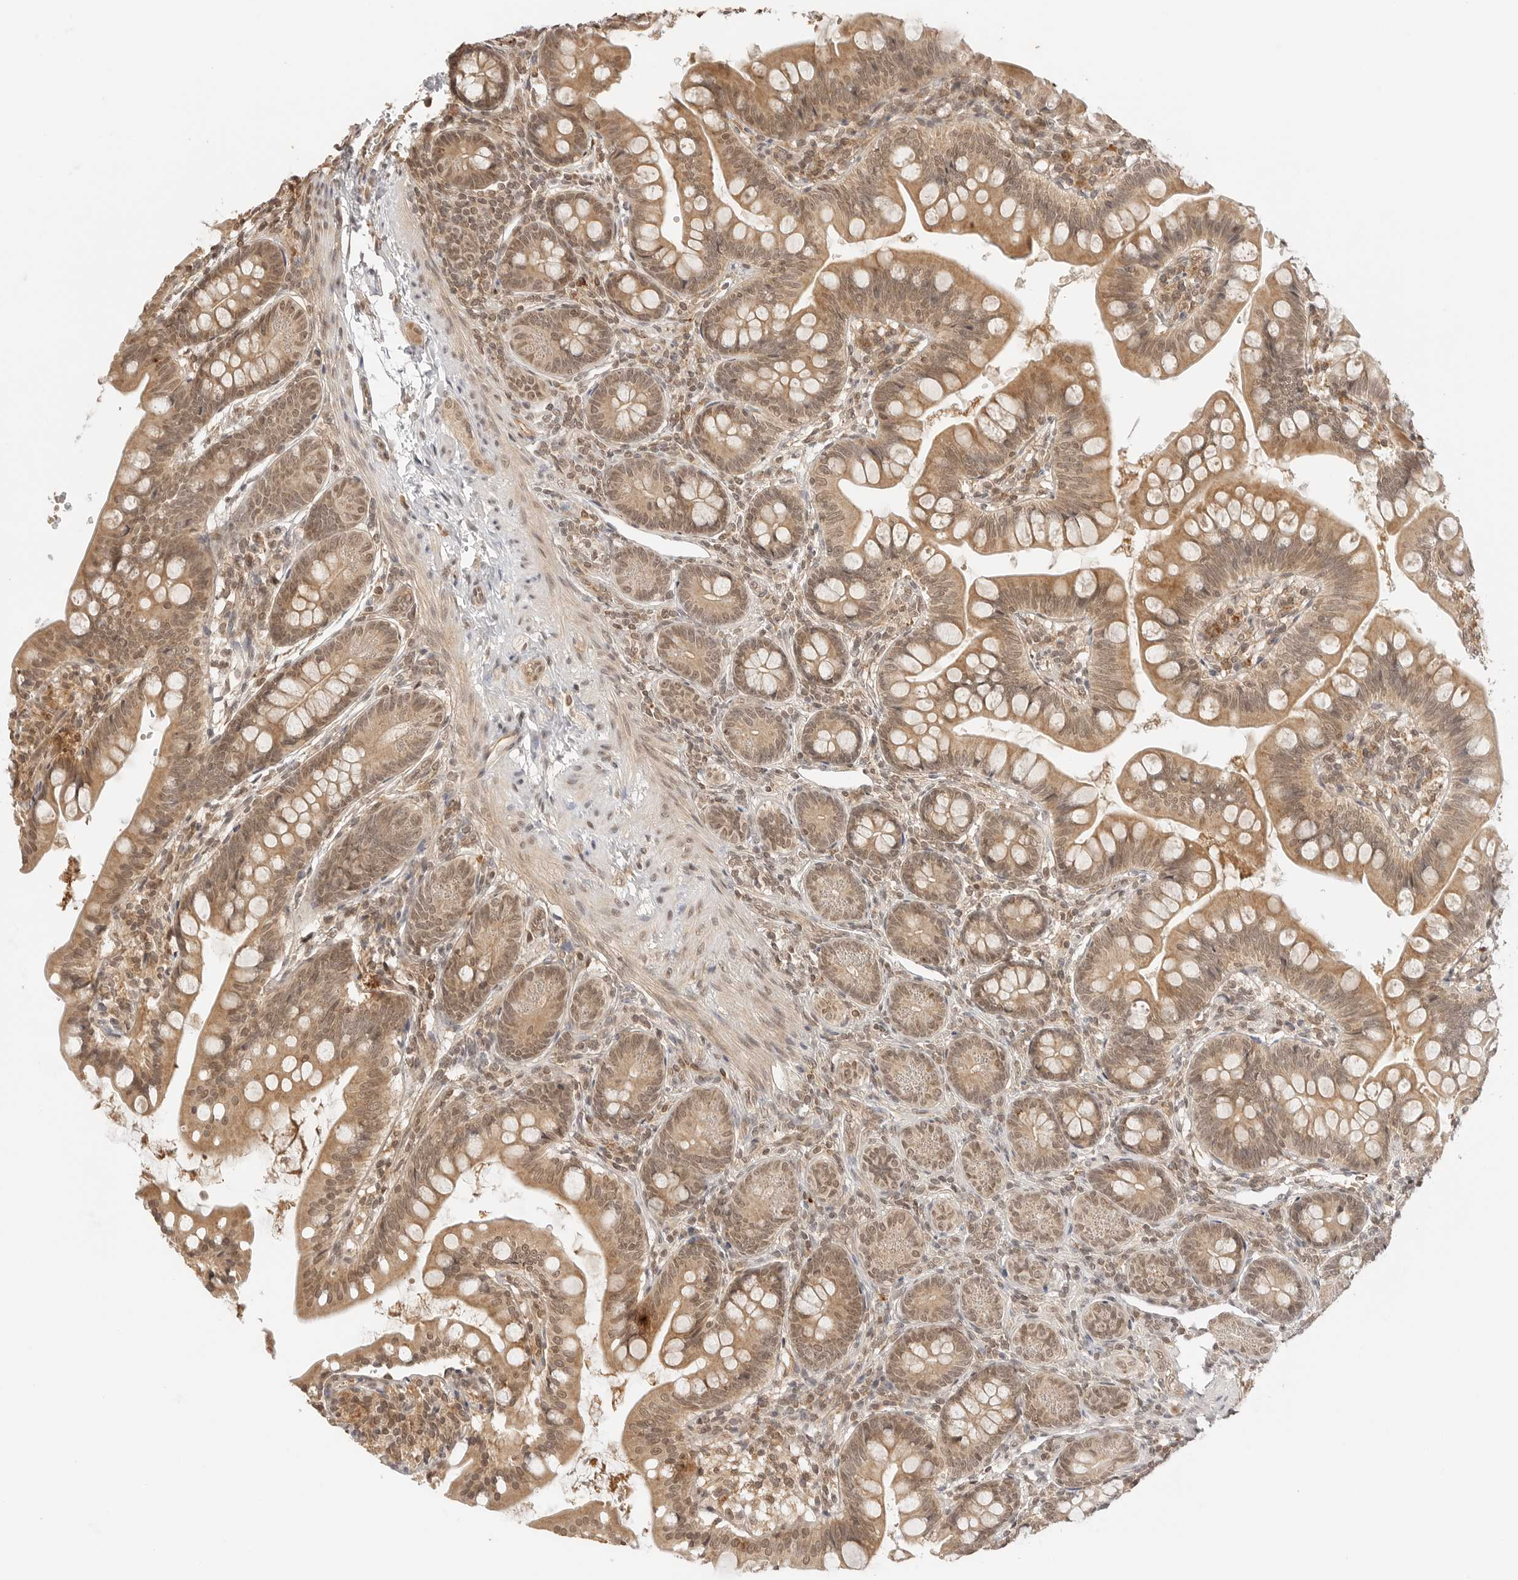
{"staining": {"intensity": "moderate", "quantity": ">75%", "location": "cytoplasmic/membranous,nuclear"}, "tissue": "small intestine", "cell_type": "Glandular cells", "image_type": "normal", "snomed": [{"axis": "morphology", "description": "Normal tissue, NOS"}, {"axis": "topography", "description": "Small intestine"}], "caption": "A micrograph showing moderate cytoplasmic/membranous,nuclear positivity in about >75% of glandular cells in normal small intestine, as visualized by brown immunohistochemical staining.", "gene": "GPR34", "patient": {"sex": "male", "age": 7}}